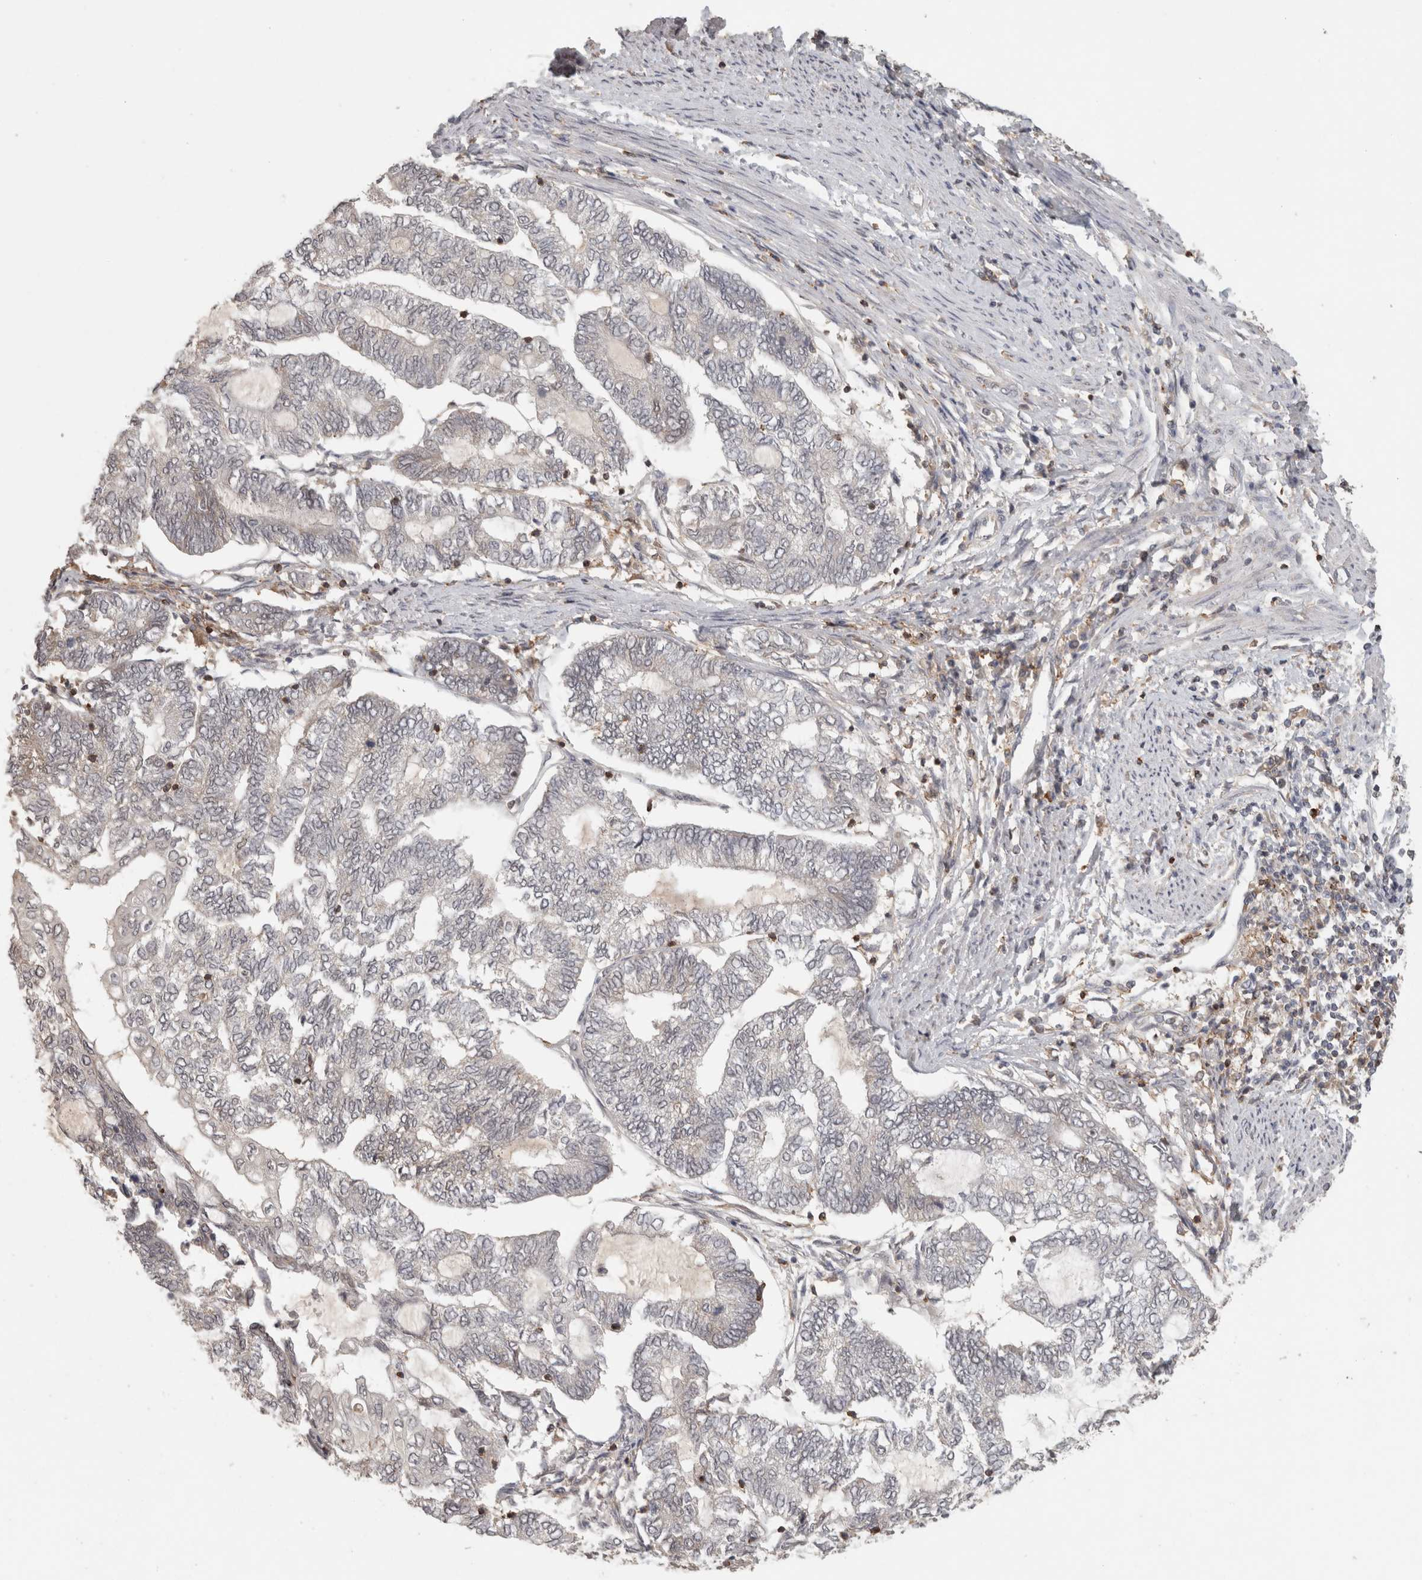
{"staining": {"intensity": "negative", "quantity": "none", "location": "none"}, "tissue": "endometrial cancer", "cell_type": "Tumor cells", "image_type": "cancer", "snomed": [{"axis": "morphology", "description": "Adenocarcinoma, NOS"}, {"axis": "topography", "description": "Uterus"}, {"axis": "topography", "description": "Endometrium"}], "caption": "High power microscopy photomicrograph of an immunohistochemistry photomicrograph of endometrial cancer, revealing no significant staining in tumor cells.", "gene": "HAVCR2", "patient": {"sex": "female", "age": 70}}